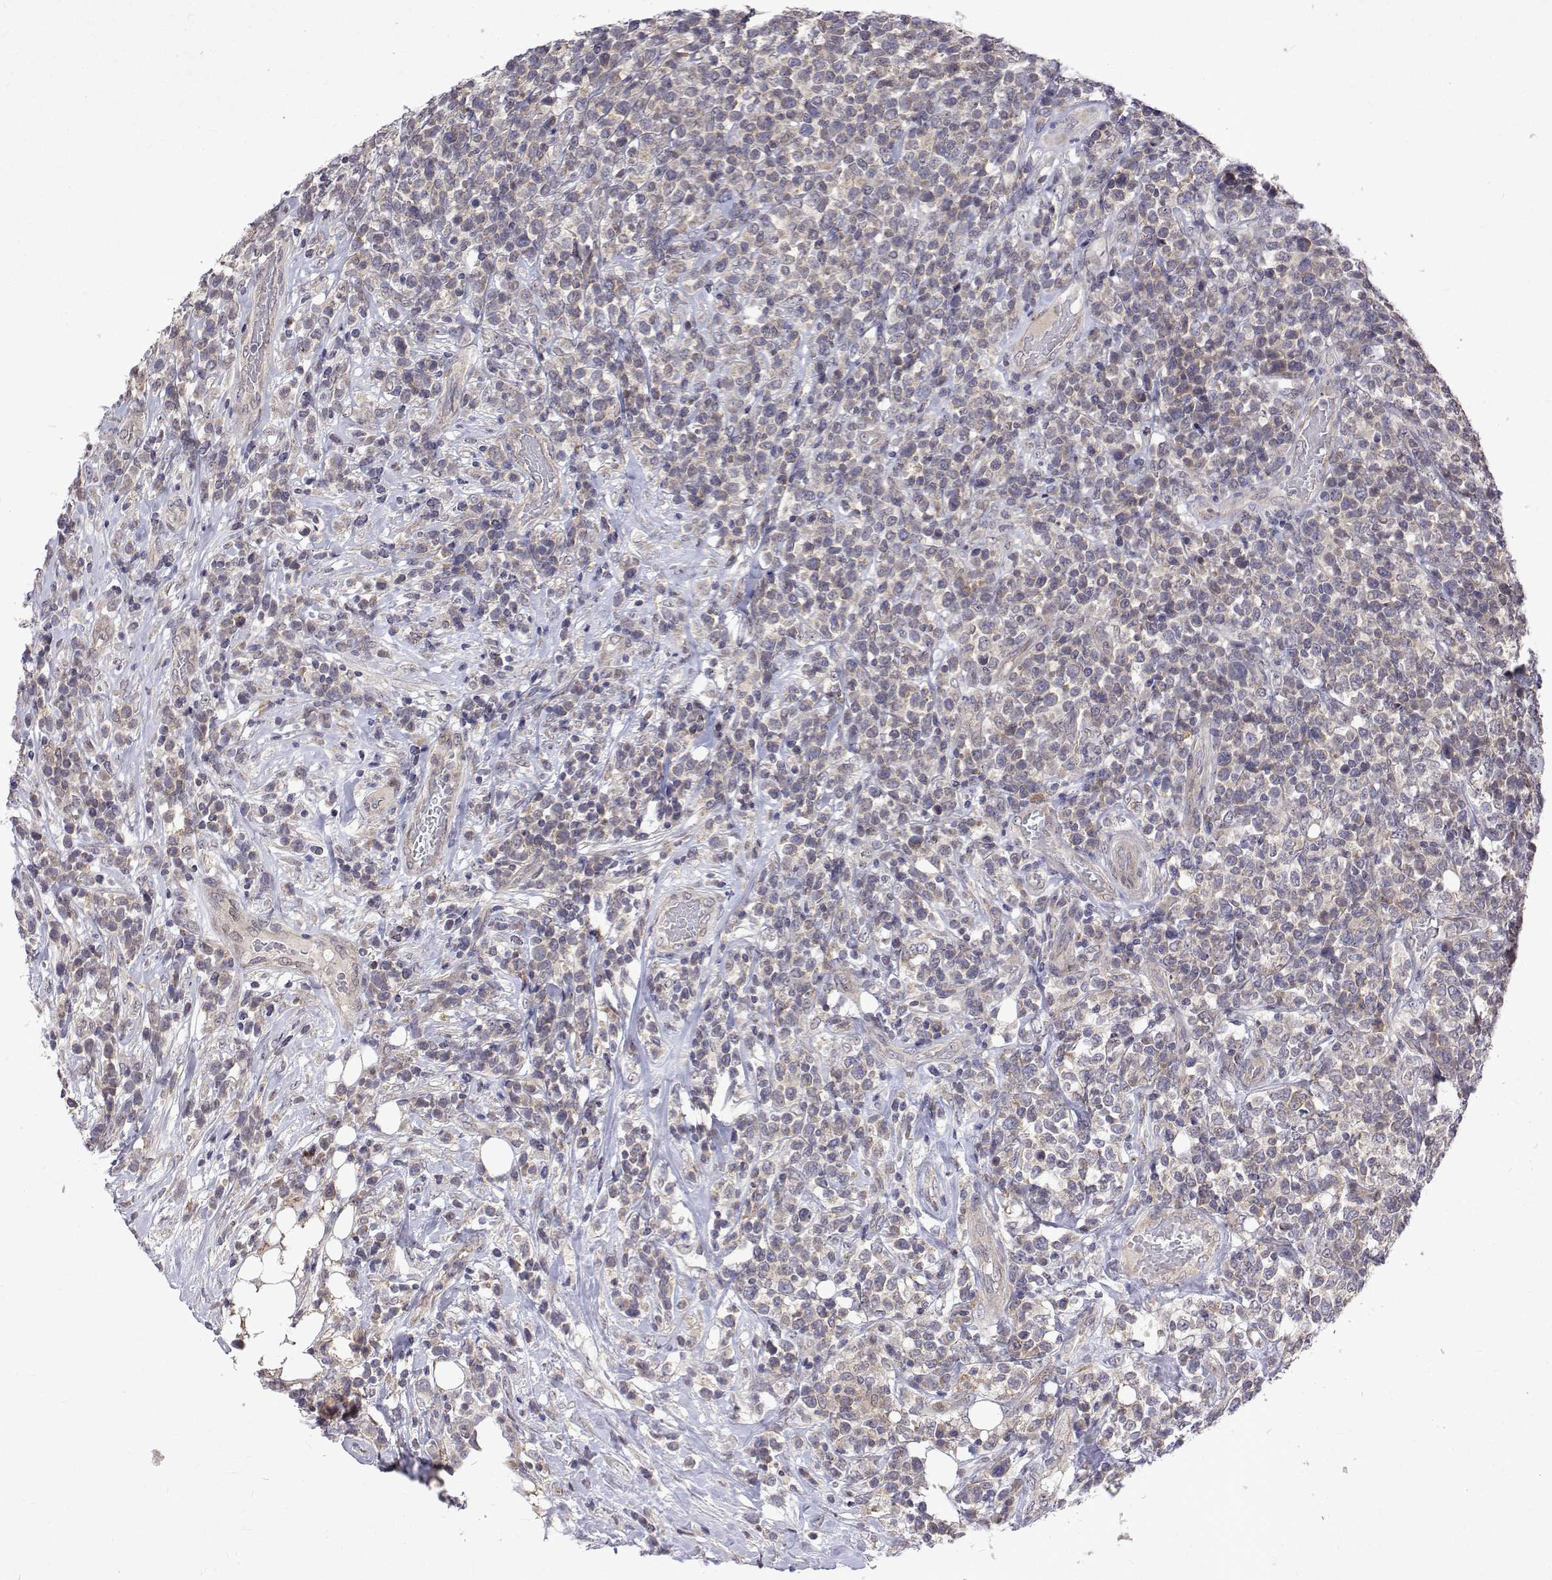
{"staining": {"intensity": "negative", "quantity": "none", "location": "none"}, "tissue": "lymphoma", "cell_type": "Tumor cells", "image_type": "cancer", "snomed": [{"axis": "morphology", "description": "Malignant lymphoma, non-Hodgkin's type, High grade"}, {"axis": "topography", "description": "Soft tissue"}], "caption": "The micrograph displays no significant positivity in tumor cells of lymphoma. (DAB (3,3'-diaminobenzidine) immunohistochemistry (IHC), high magnification).", "gene": "ALKBH8", "patient": {"sex": "female", "age": 56}}